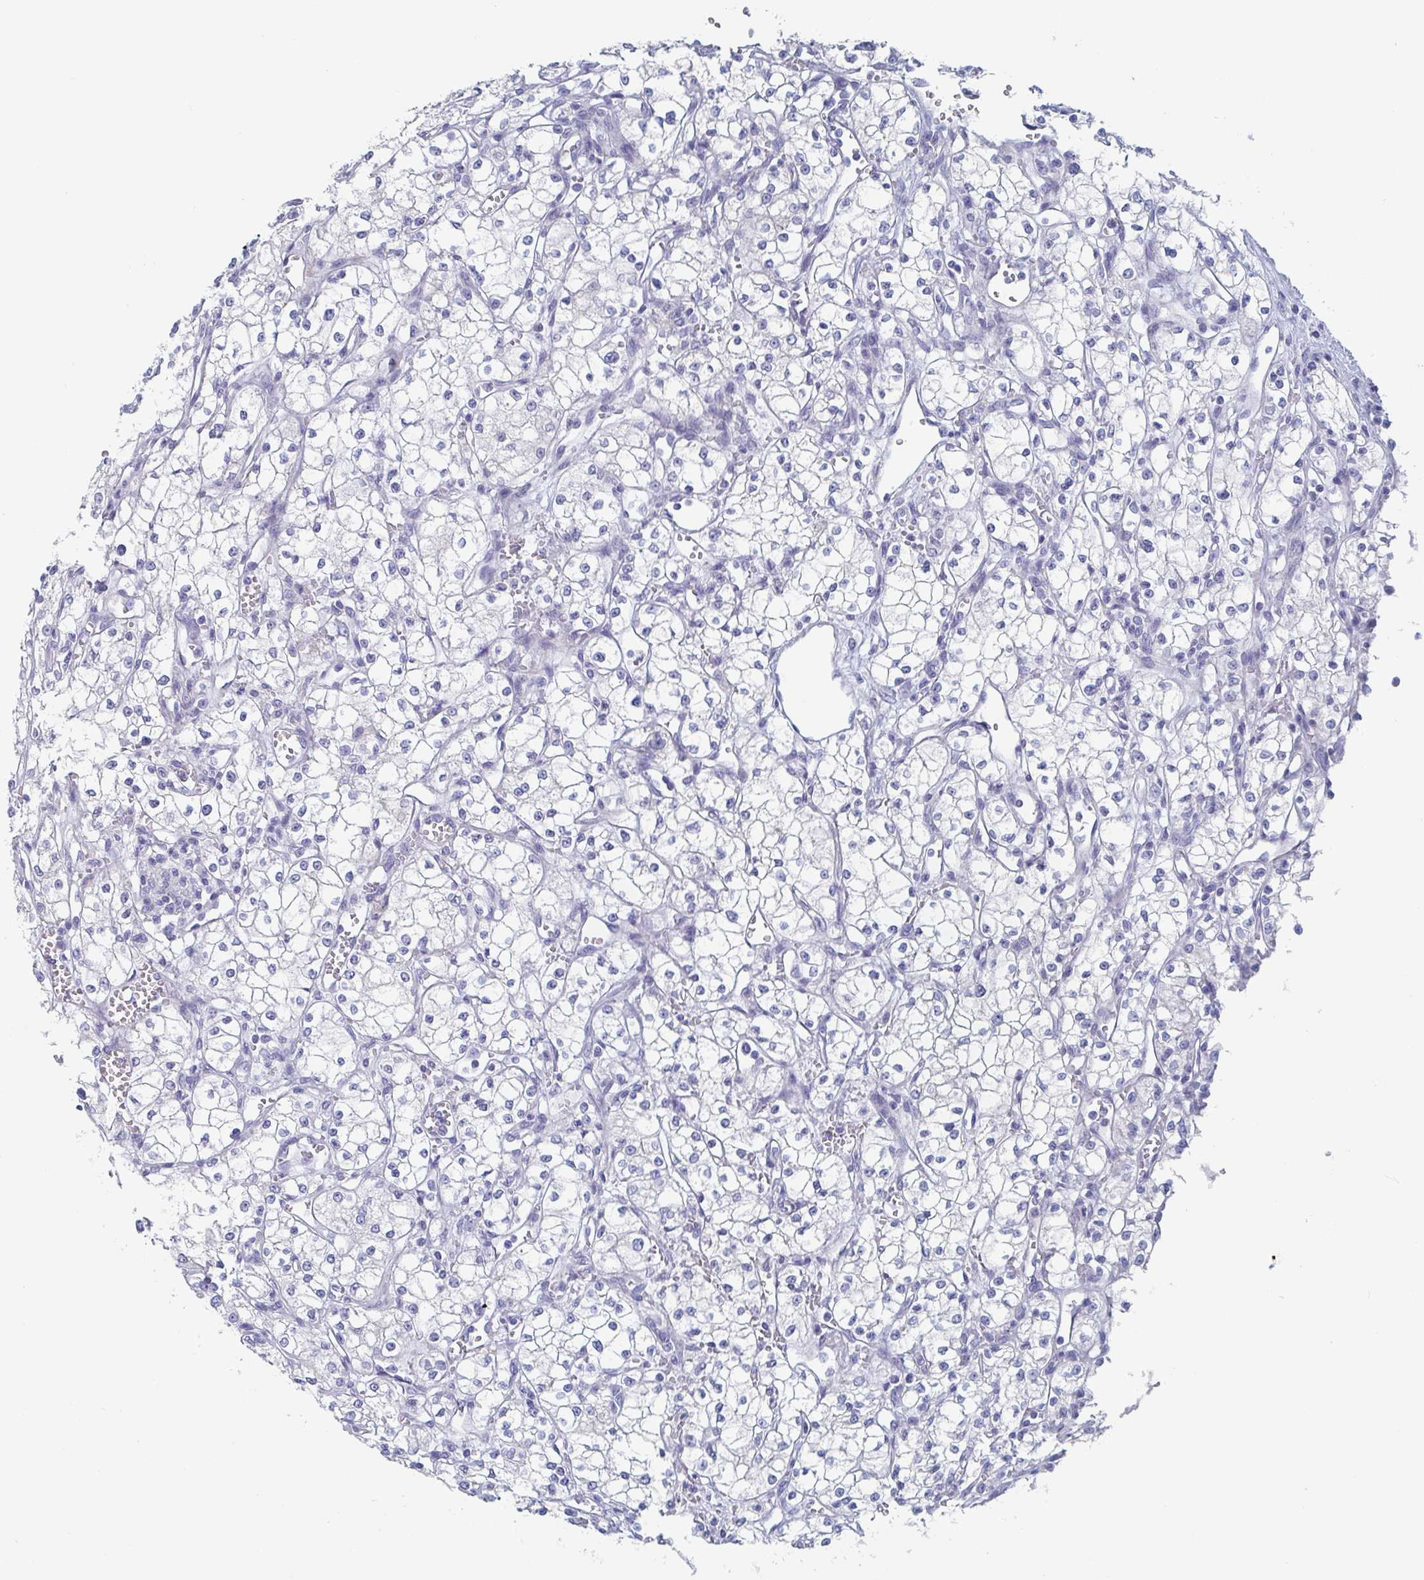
{"staining": {"intensity": "negative", "quantity": "none", "location": "none"}, "tissue": "renal cancer", "cell_type": "Tumor cells", "image_type": "cancer", "snomed": [{"axis": "morphology", "description": "Adenocarcinoma, NOS"}, {"axis": "topography", "description": "Kidney"}], "caption": "Immunohistochemistry (IHC) micrograph of human adenocarcinoma (renal) stained for a protein (brown), which exhibits no expression in tumor cells.", "gene": "NT5C3B", "patient": {"sex": "male", "age": 59}}